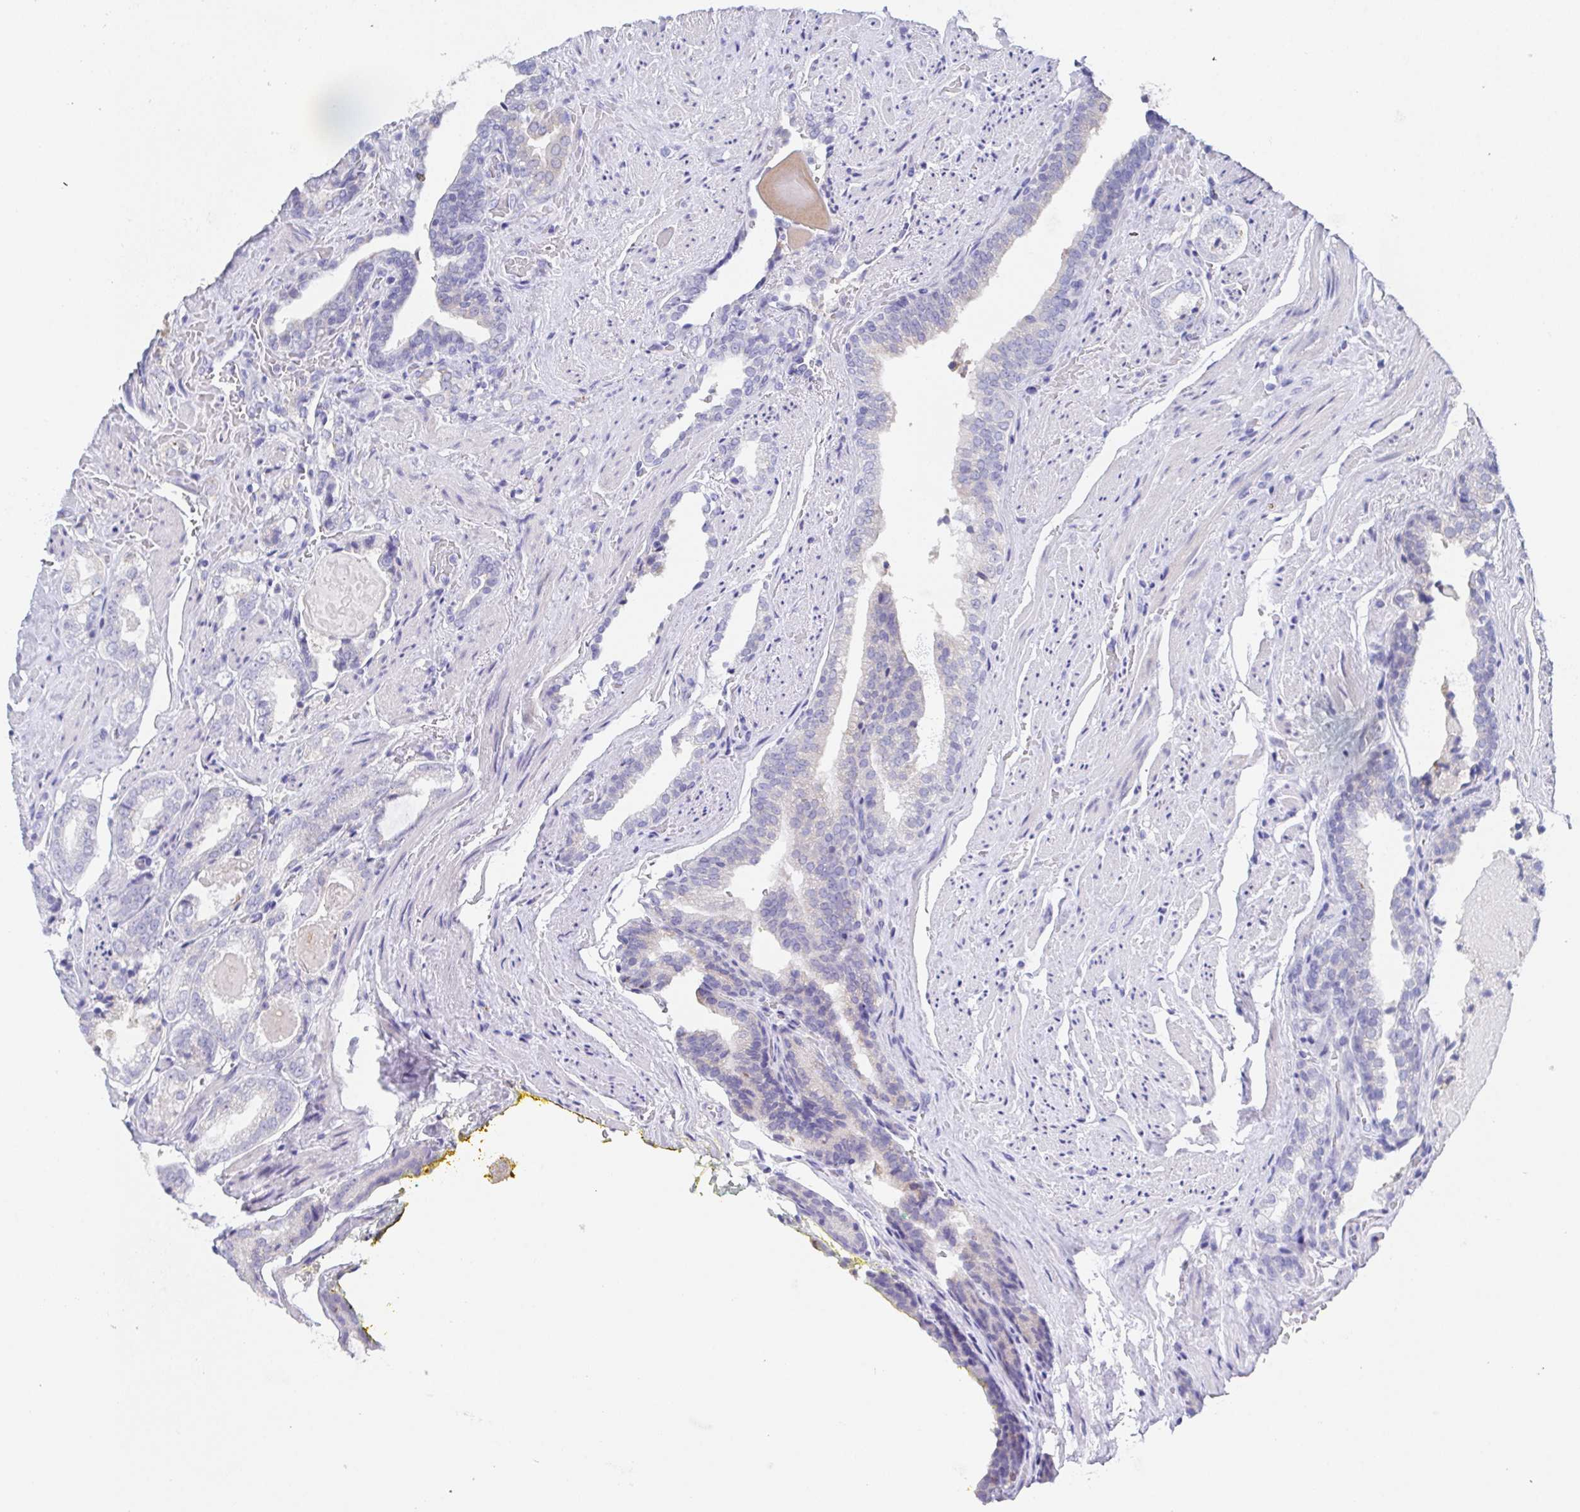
{"staining": {"intensity": "negative", "quantity": "none", "location": "none"}, "tissue": "prostate cancer", "cell_type": "Tumor cells", "image_type": "cancer", "snomed": [{"axis": "morphology", "description": "Adenocarcinoma, High grade"}, {"axis": "topography", "description": "Prostate"}], "caption": "The photomicrograph exhibits no significant staining in tumor cells of prostate cancer (adenocarcinoma (high-grade)).", "gene": "SSC4D", "patient": {"sex": "male", "age": 65}}